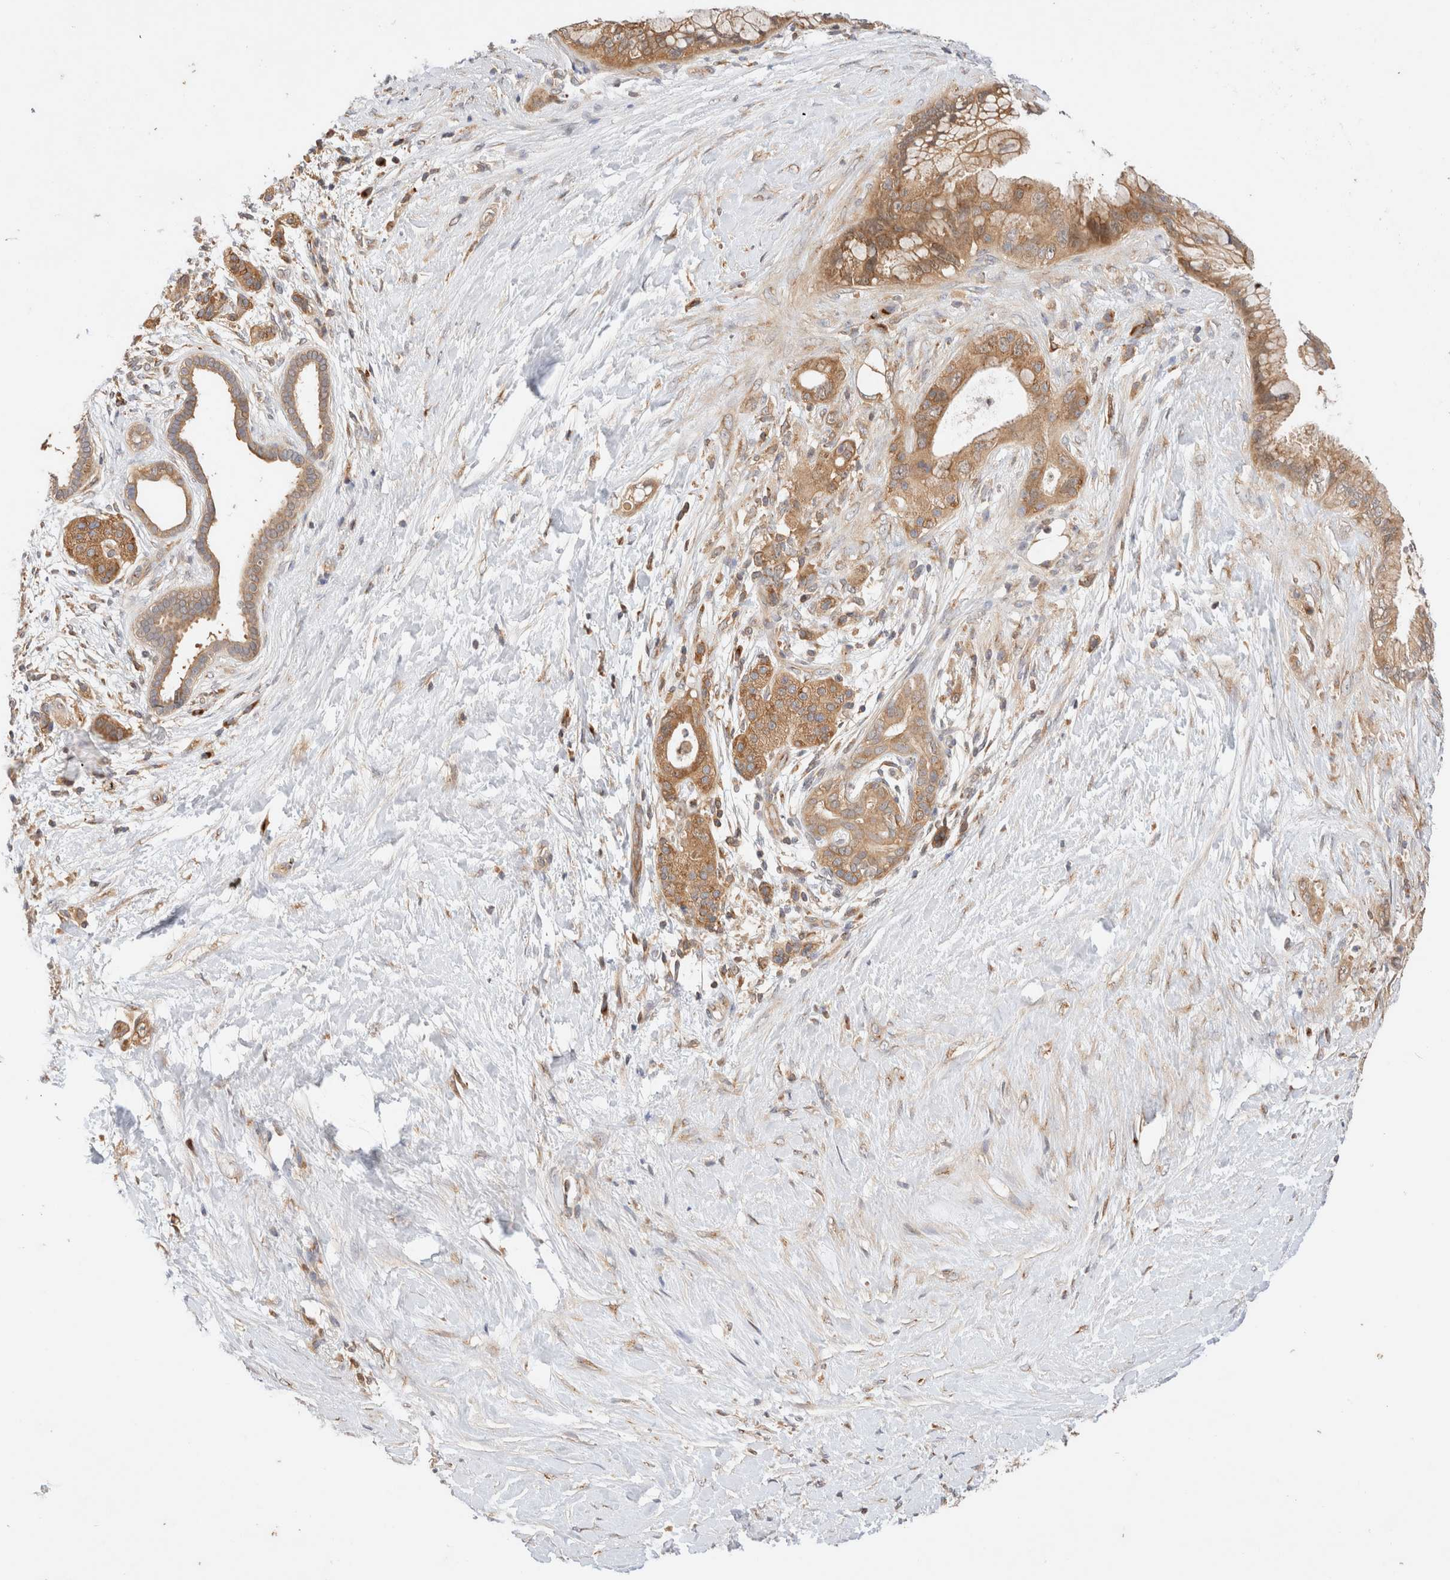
{"staining": {"intensity": "moderate", "quantity": ">75%", "location": "cytoplasmic/membranous"}, "tissue": "pancreatic cancer", "cell_type": "Tumor cells", "image_type": "cancer", "snomed": [{"axis": "morphology", "description": "Adenocarcinoma, NOS"}, {"axis": "topography", "description": "Pancreas"}], "caption": "Protein analysis of pancreatic adenocarcinoma tissue demonstrates moderate cytoplasmic/membranous expression in about >75% of tumor cells.", "gene": "RABEP1", "patient": {"sex": "male", "age": 59}}